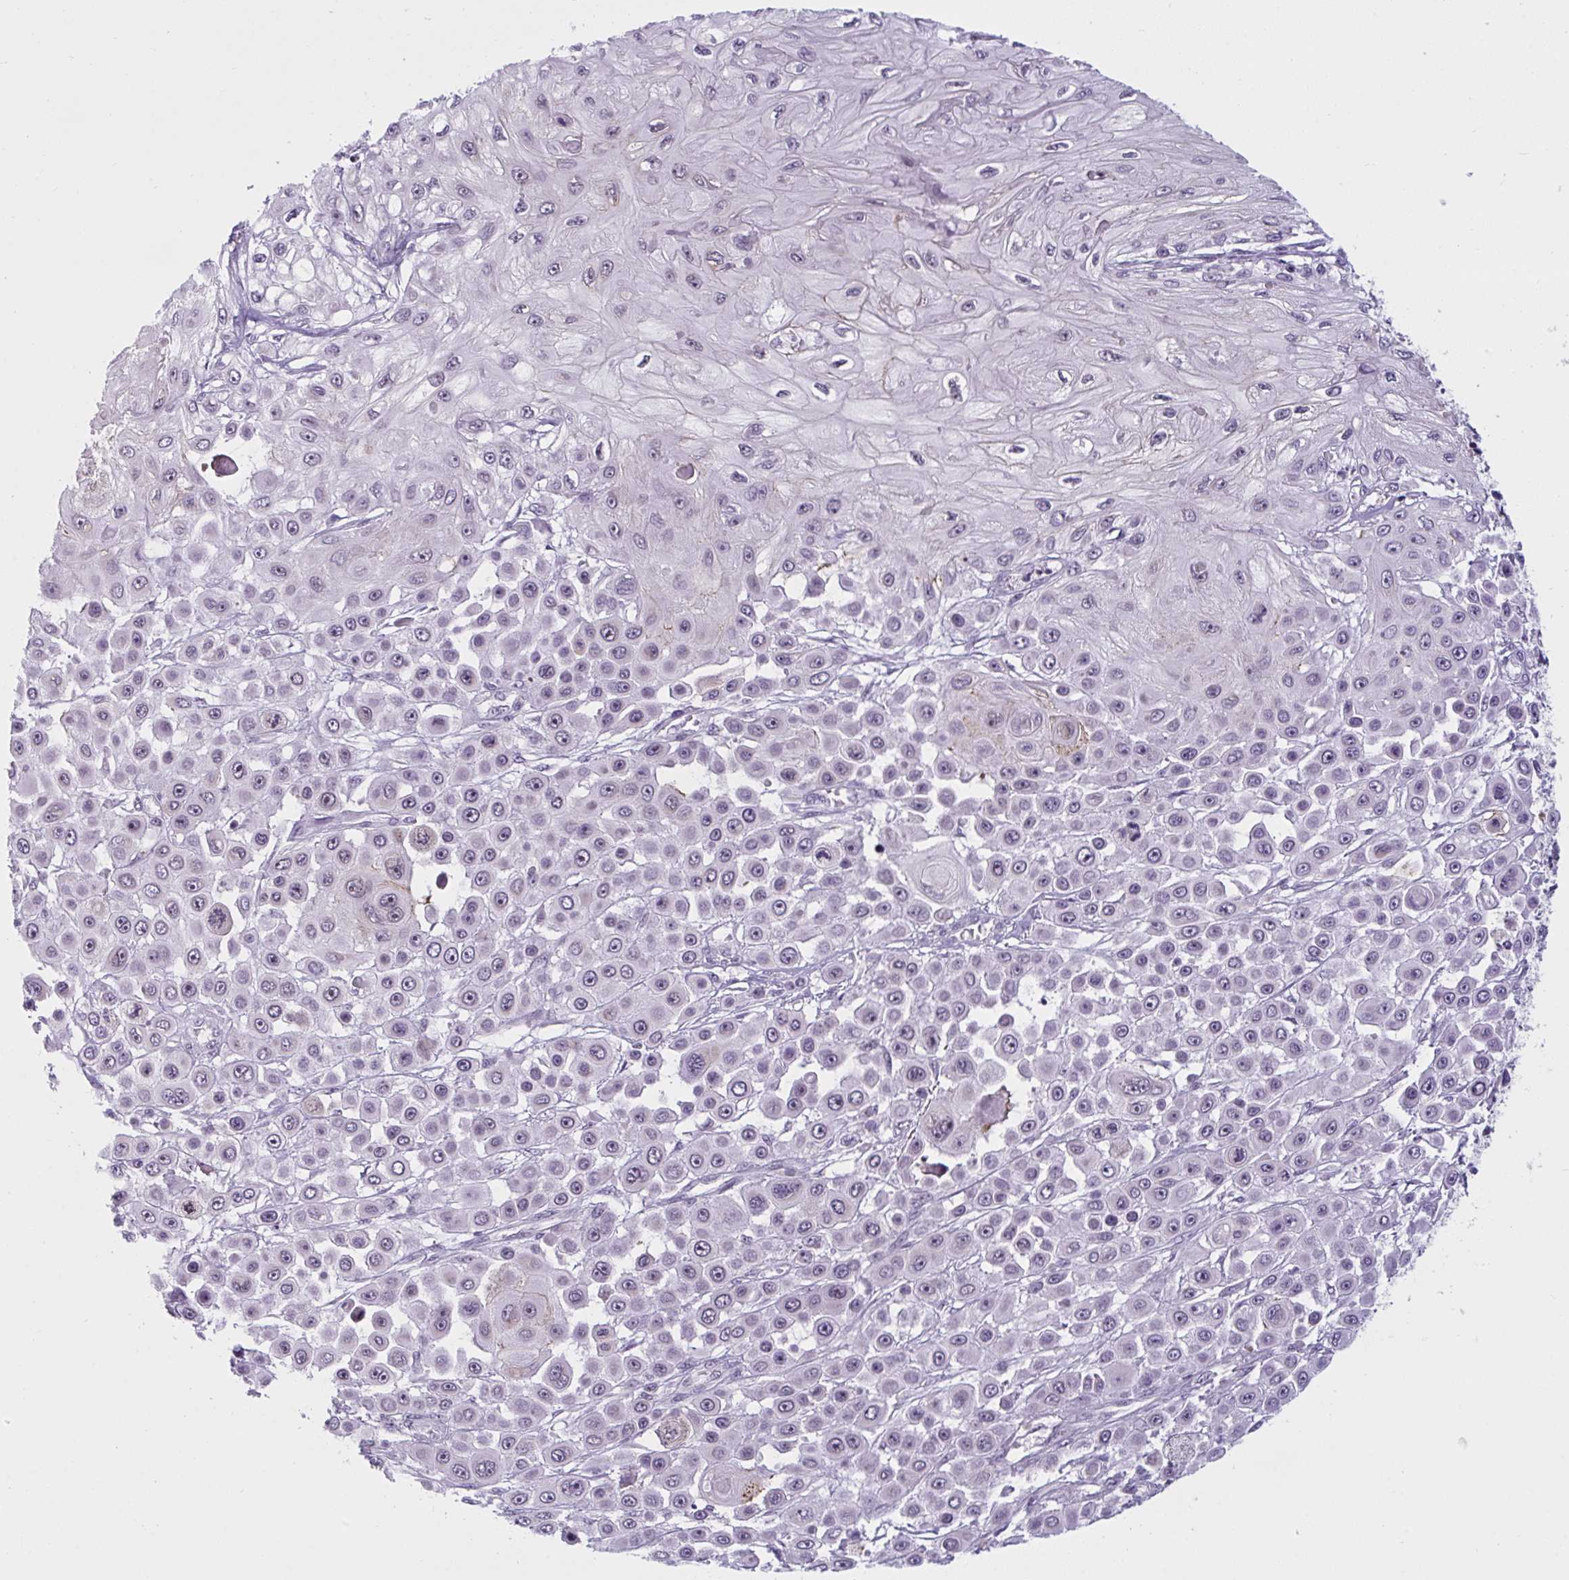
{"staining": {"intensity": "negative", "quantity": "none", "location": "none"}, "tissue": "skin cancer", "cell_type": "Tumor cells", "image_type": "cancer", "snomed": [{"axis": "morphology", "description": "Squamous cell carcinoma, NOS"}, {"axis": "topography", "description": "Skin"}], "caption": "The photomicrograph exhibits no significant positivity in tumor cells of squamous cell carcinoma (skin).", "gene": "TGM6", "patient": {"sex": "male", "age": 67}}